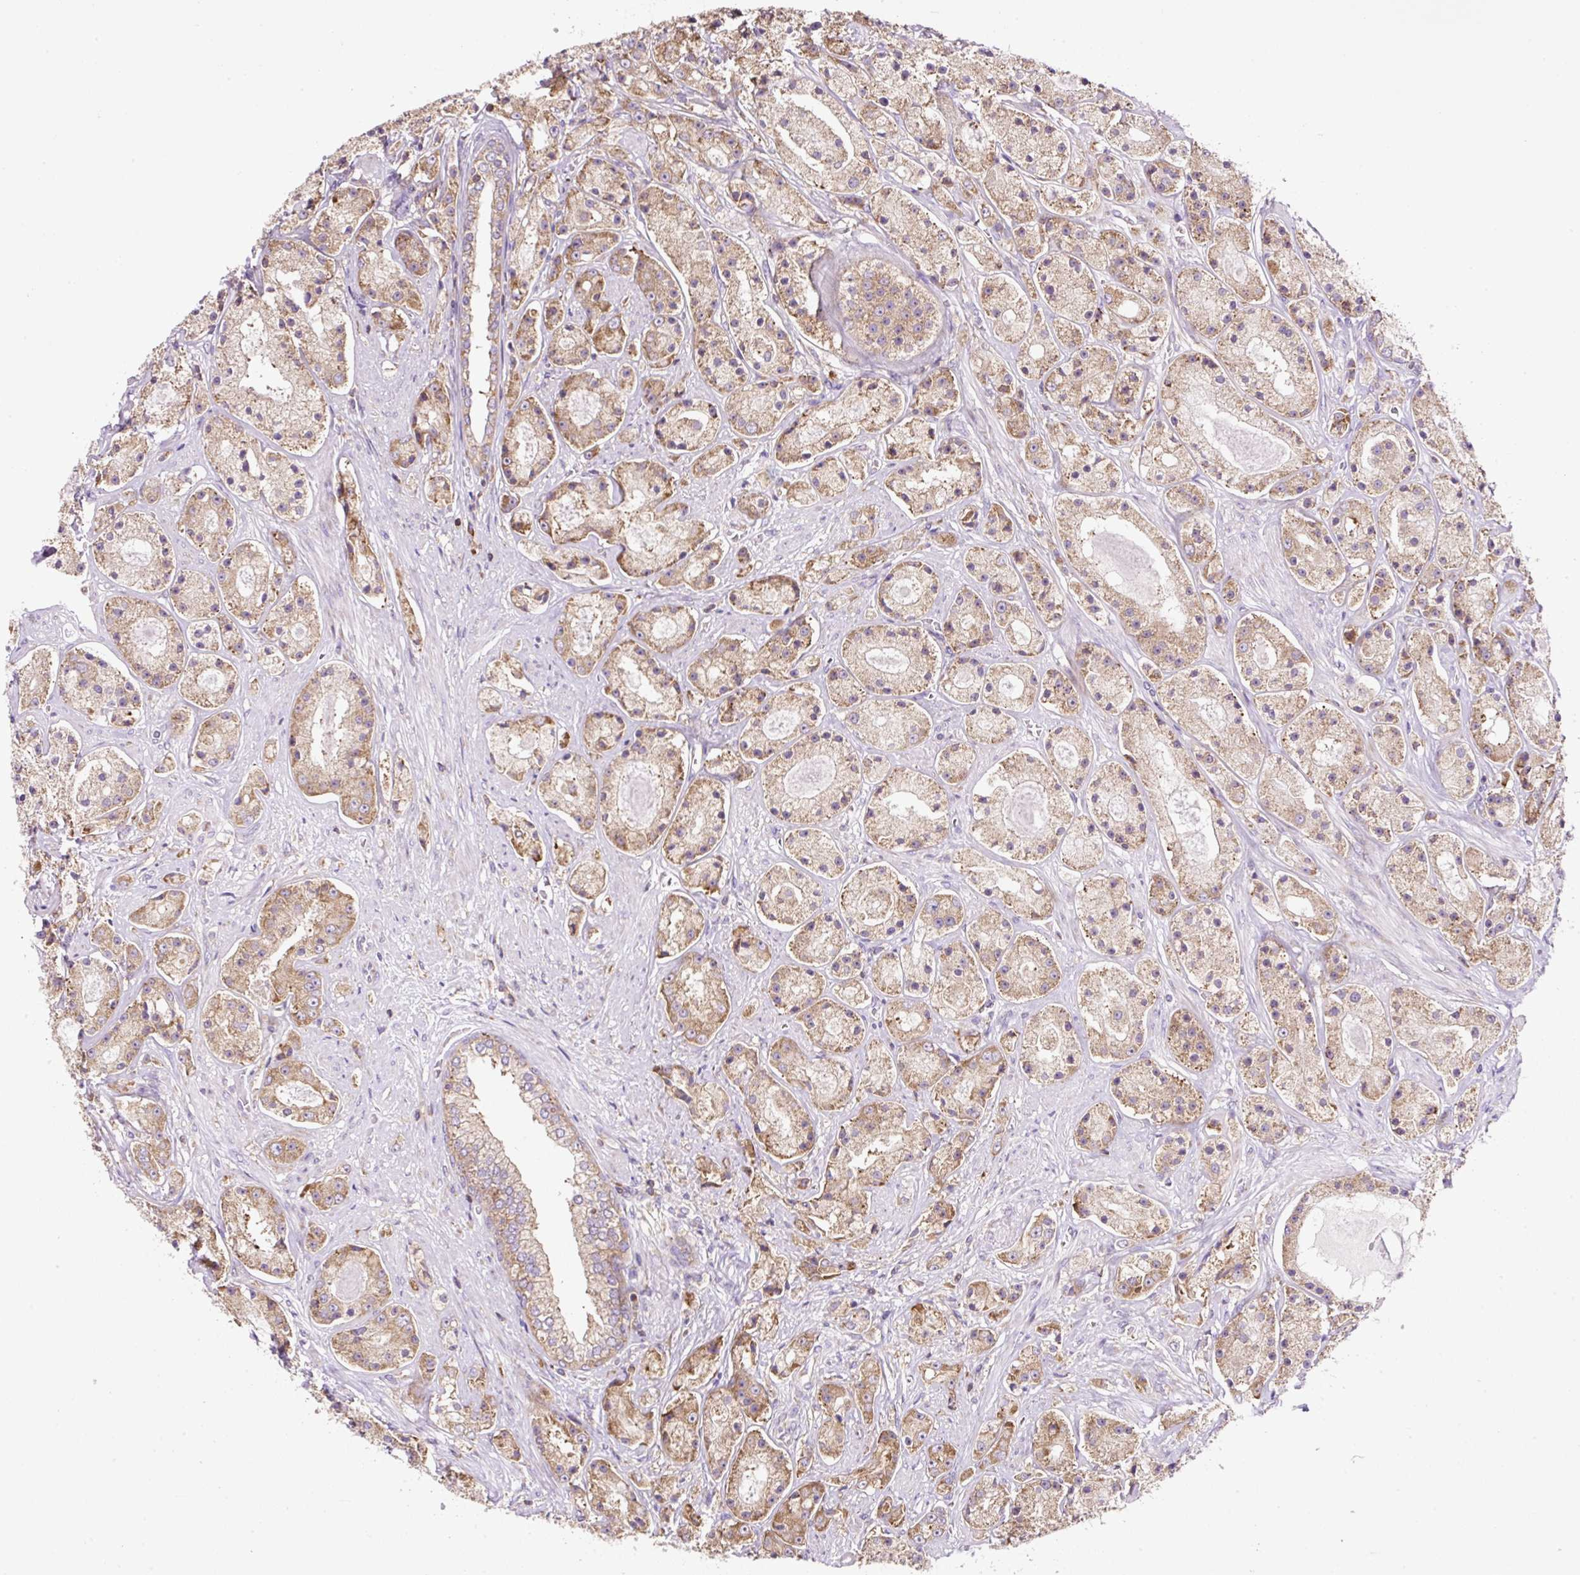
{"staining": {"intensity": "moderate", "quantity": ">75%", "location": "cytoplasmic/membranous"}, "tissue": "prostate cancer", "cell_type": "Tumor cells", "image_type": "cancer", "snomed": [{"axis": "morphology", "description": "Adenocarcinoma, High grade"}, {"axis": "topography", "description": "Prostate"}], "caption": "Protein positivity by immunohistochemistry (IHC) shows moderate cytoplasmic/membranous staining in approximately >75% of tumor cells in prostate cancer (adenocarcinoma (high-grade)).", "gene": "RPS23", "patient": {"sex": "male", "age": 67}}